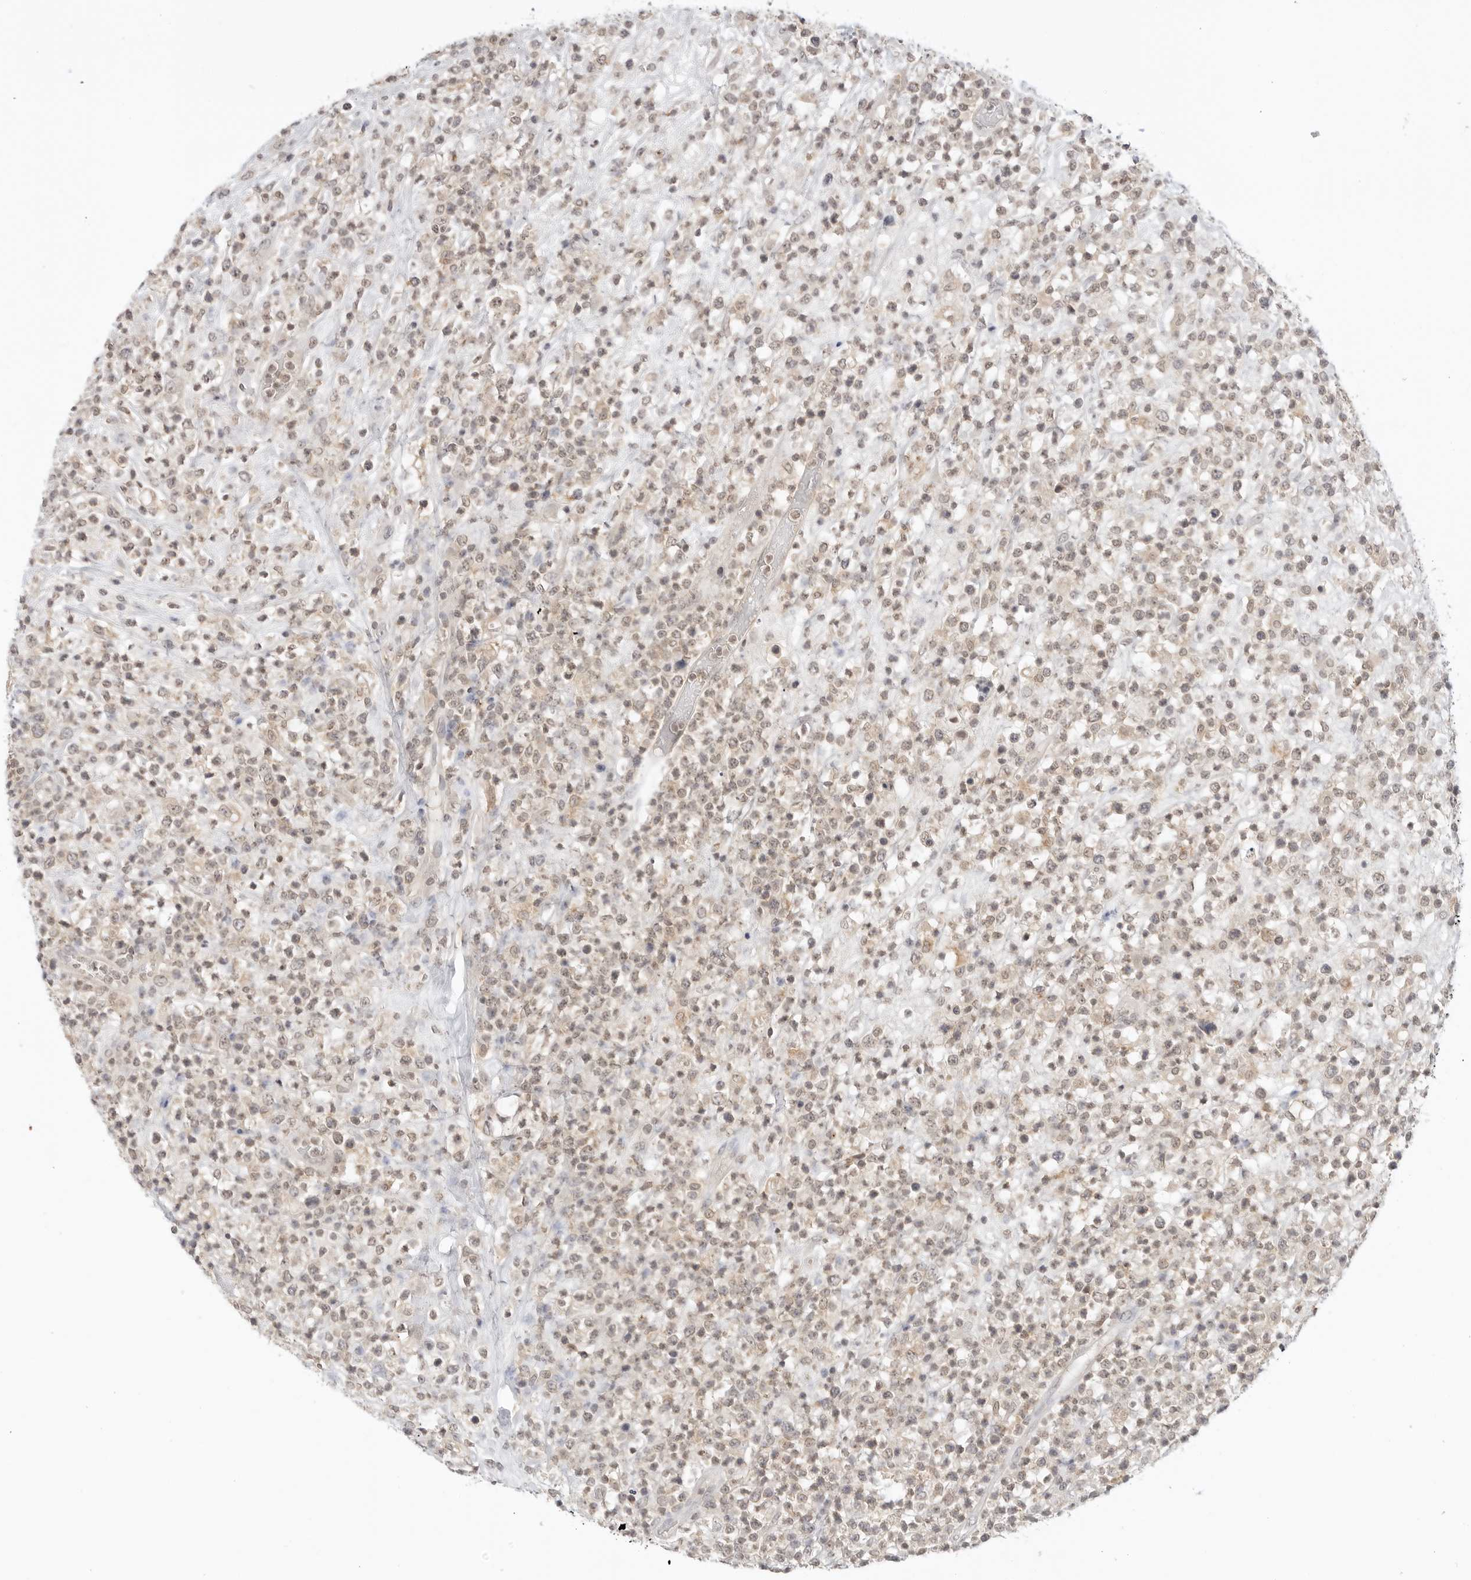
{"staining": {"intensity": "weak", "quantity": "<25%", "location": "nuclear"}, "tissue": "lymphoma", "cell_type": "Tumor cells", "image_type": "cancer", "snomed": [{"axis": "morphology", "description": "Malignant lymphoma, non-Hodgkin's type, High grade"}, {"axis": "topography", "description": "Colon"}], "caption": "Tumor cells are negative for brown protein staining in high-grade malignant lymphoma, non-Hodgkin's type.", "gene": "EPHA1", "patient": {"sex": "female", "age": 53}}